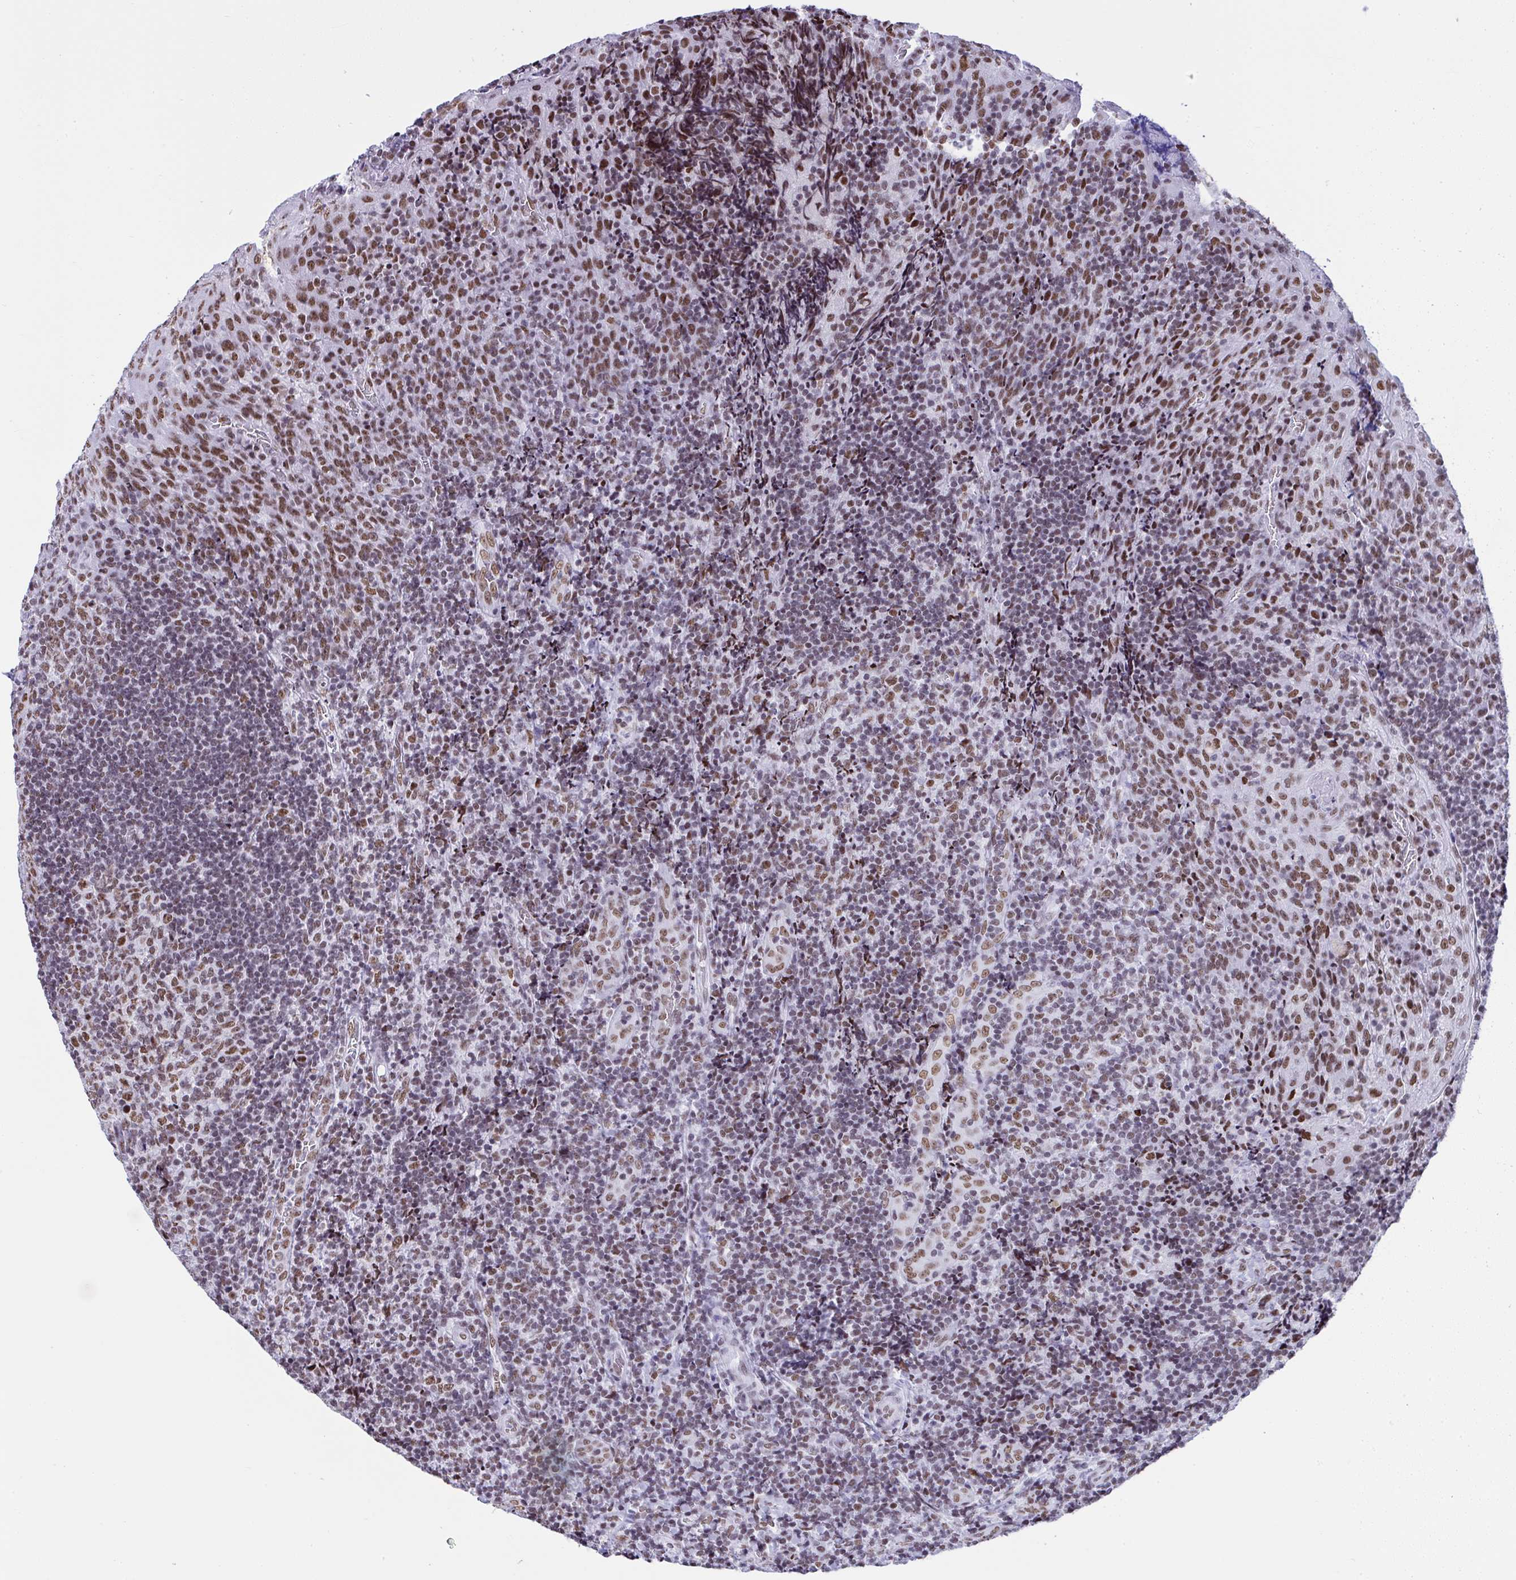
{"staining": {"intensity": "moderate", "quantity": ">75%", "location": "nuclear"}, "tissue": "tonsil", "cell_type": "Germinal center cells", "image_type": "normal", "snomed": [{"axis": "morphology", "description": "Normal tissue, NOS"}, {"axis": "topography", "description": "Tonsil"}], "caption": "This image exhibits unremarkable tonsil stained with immunohistochemistry (IHC) to label a protein in brown. The nuclear of germinal center cells show moderate positivity for the protein. Nuclei are counter-stained blue.", "gene": "DDX52", "patient": {"sex": "male", "age": 17}}